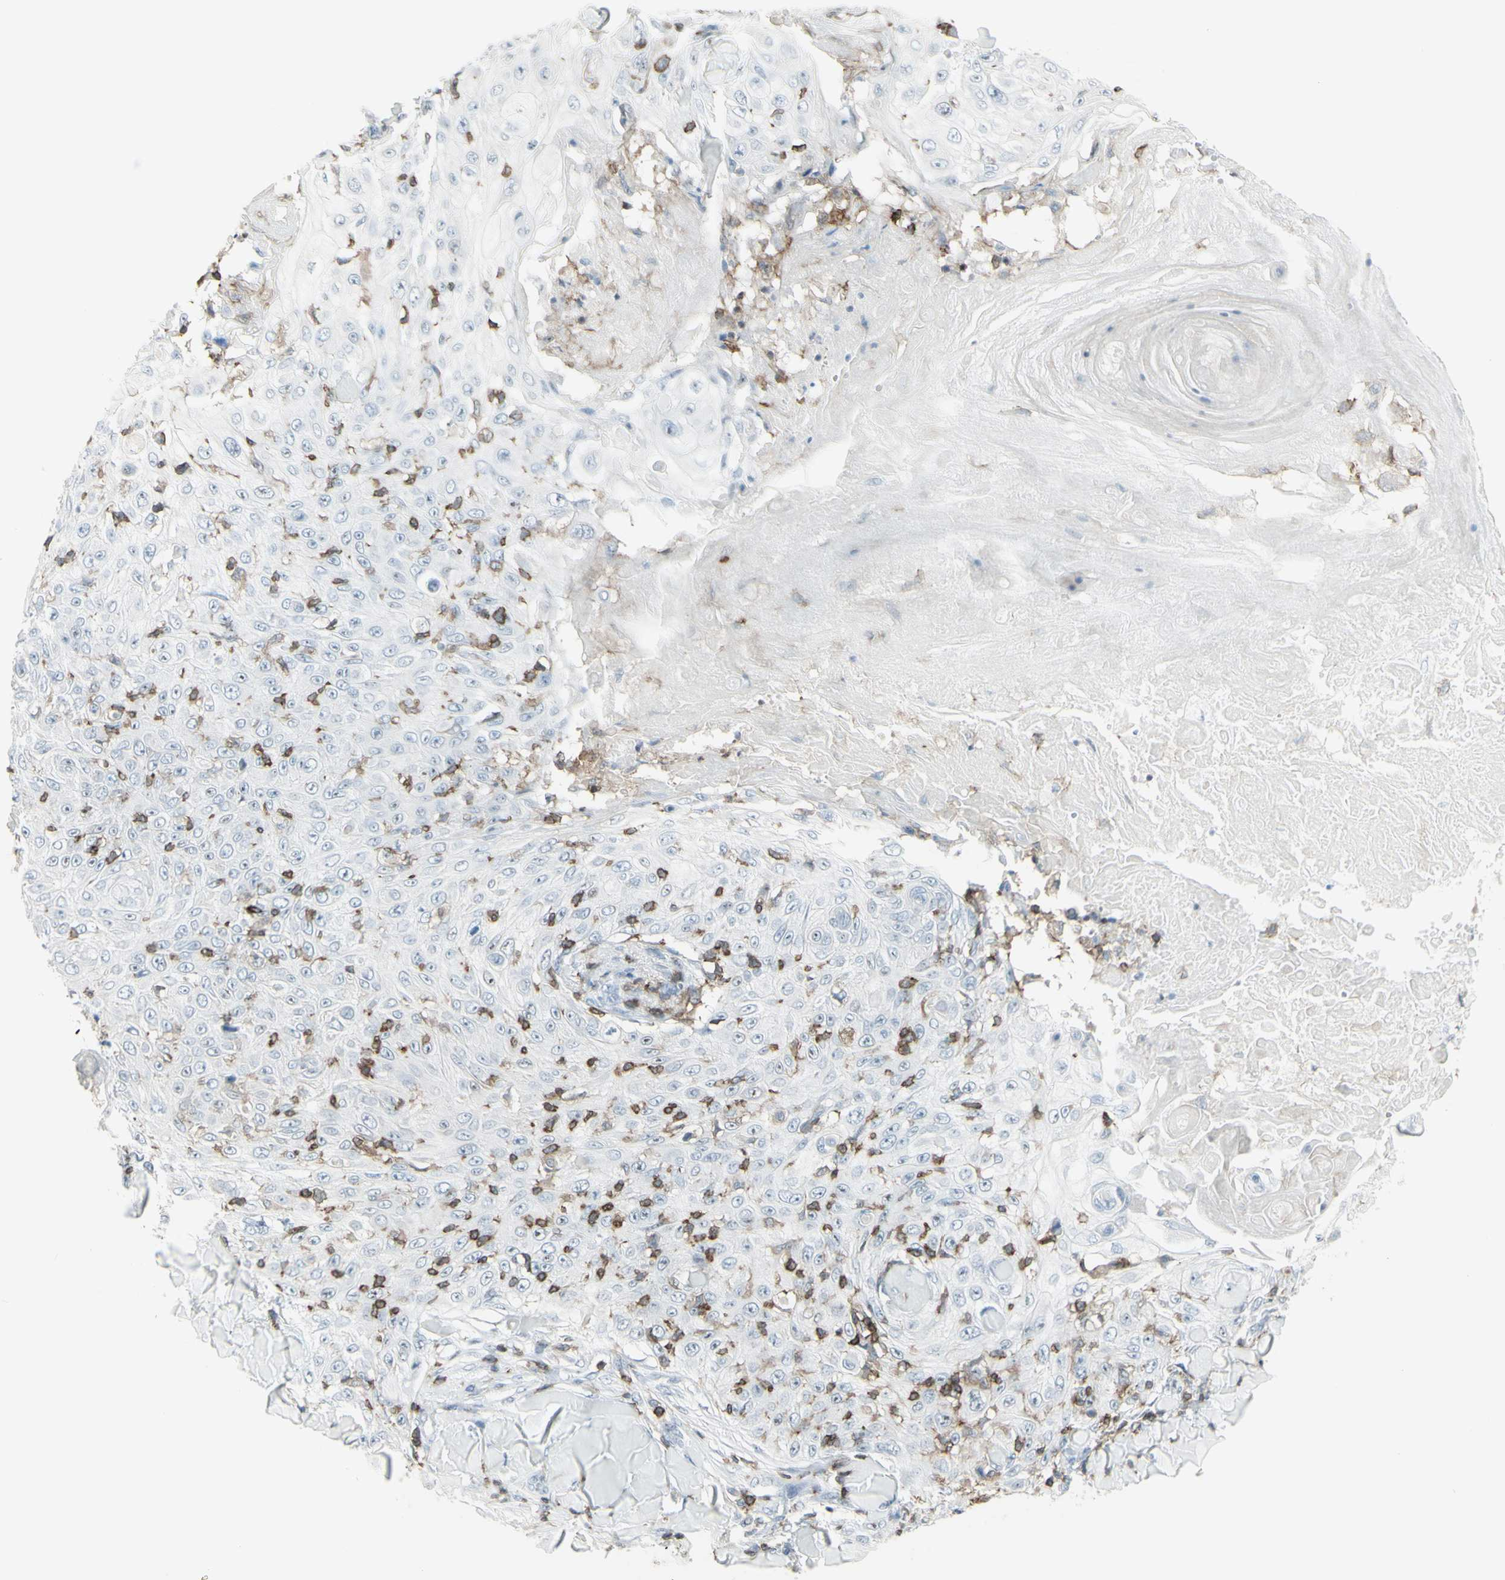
{"staining": {"intensity": "negative", "quantity": "none", "location": "none"}, "tissue": "skin cancer", "cell_type": "Tumor cells", "image_type": "cancer", "snomed": [{"axis": "morphology", "description": "Squamous cell carcinoma, NOS"}, {"axis": "topography", "description": "Skin"}], "caption": "Immunohistochemistry (IHC) of human squamous cell carcinoma (skin) demonstrates no positivity in tumor cells.", "gene": "NRG1", "patient": {"sex": "male", "age": 86}}